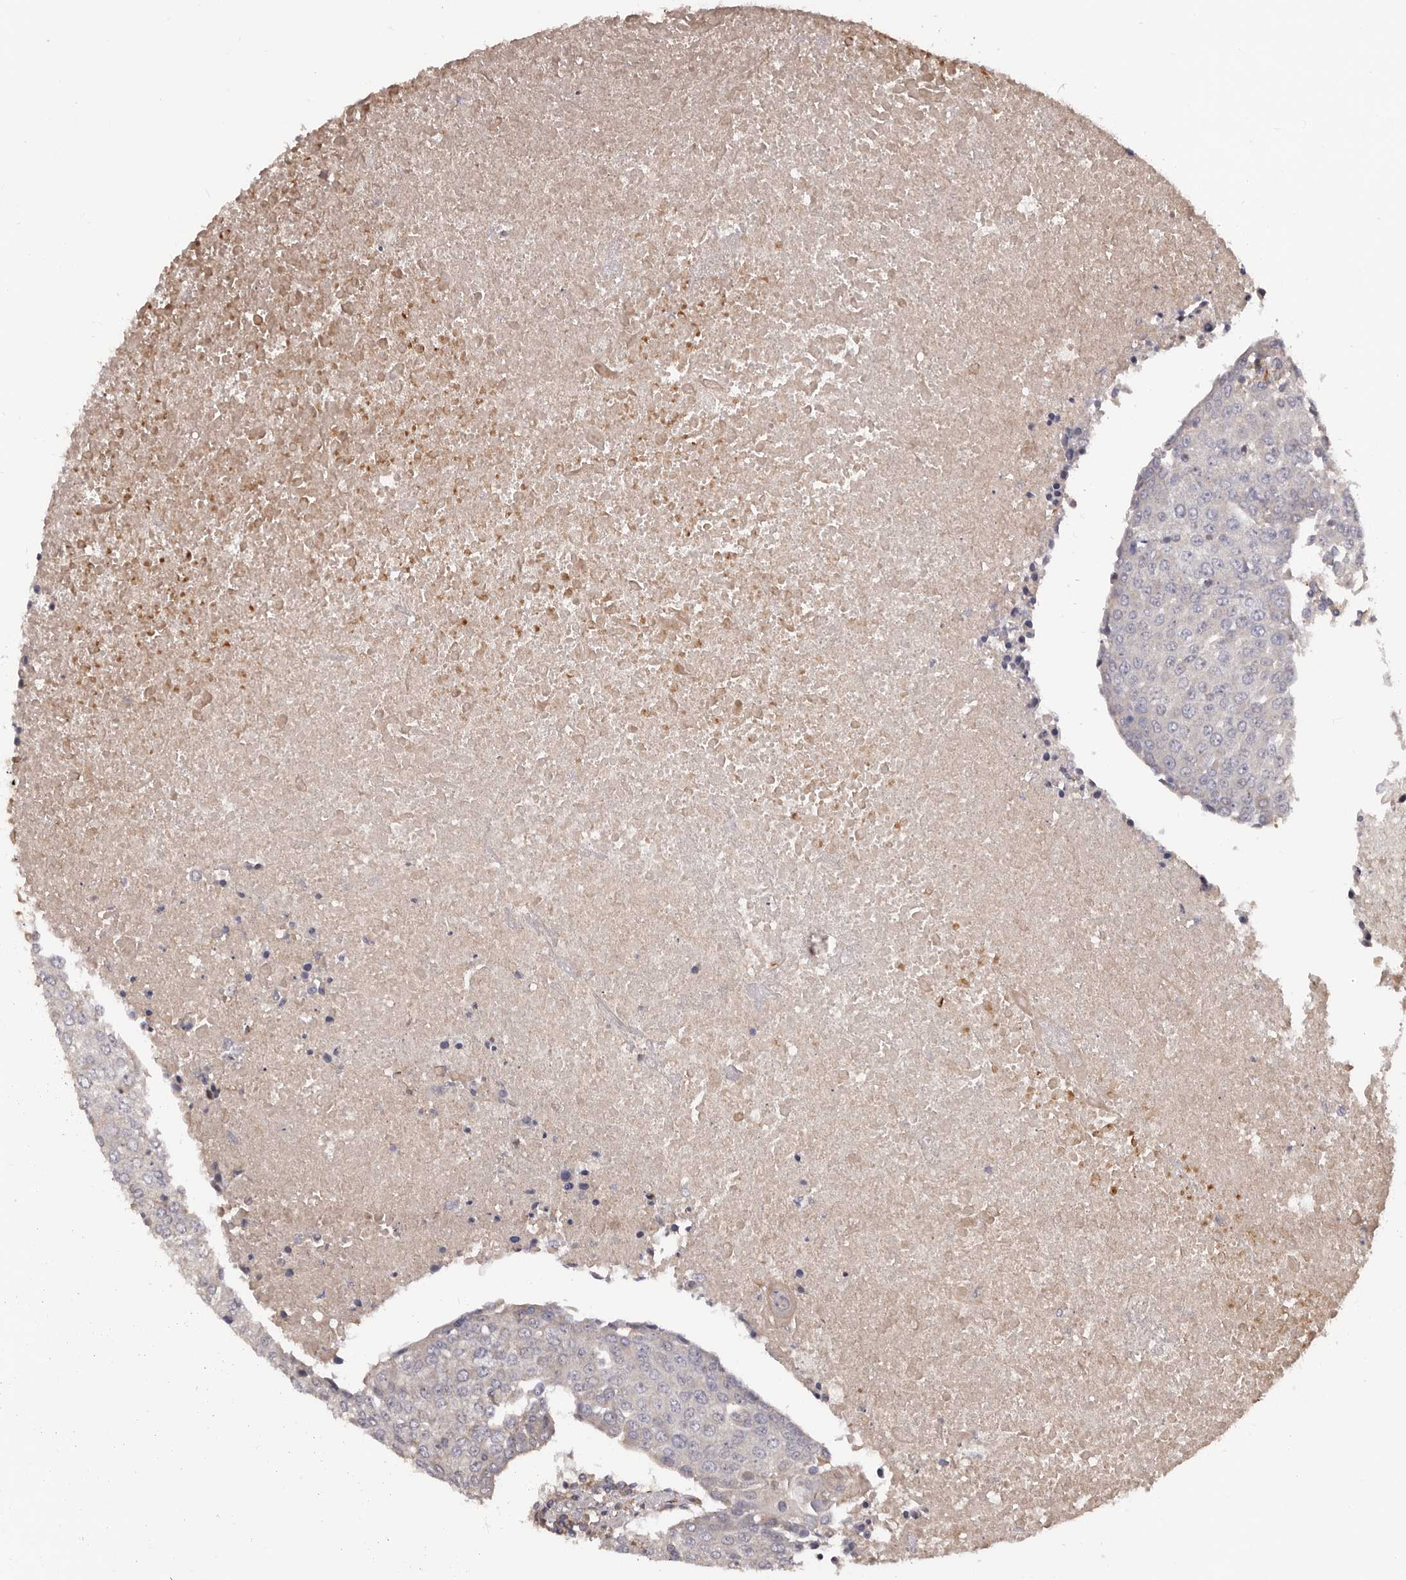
{"staining": {"intensity": "negative", "quantity": "none", "location": "none"}, "tissue": "urothelial cancer", "cell_type": "Tumor cells", "image_type": "cancer", "snomed": [{"axis": "morphology", "description": "Urothelial carcinoma, High grade"}, {"axis": "topography", "description": "Urinary bladder"}], "caption": "Immunohistochemistry photomicrograph of neoplastic tissue: human urothelial cancer stained with DAB reveals no significant protein positivity in tumor cells.", "gene": "GTPBP1", "patient": {"sex": "female", "age": 85}}